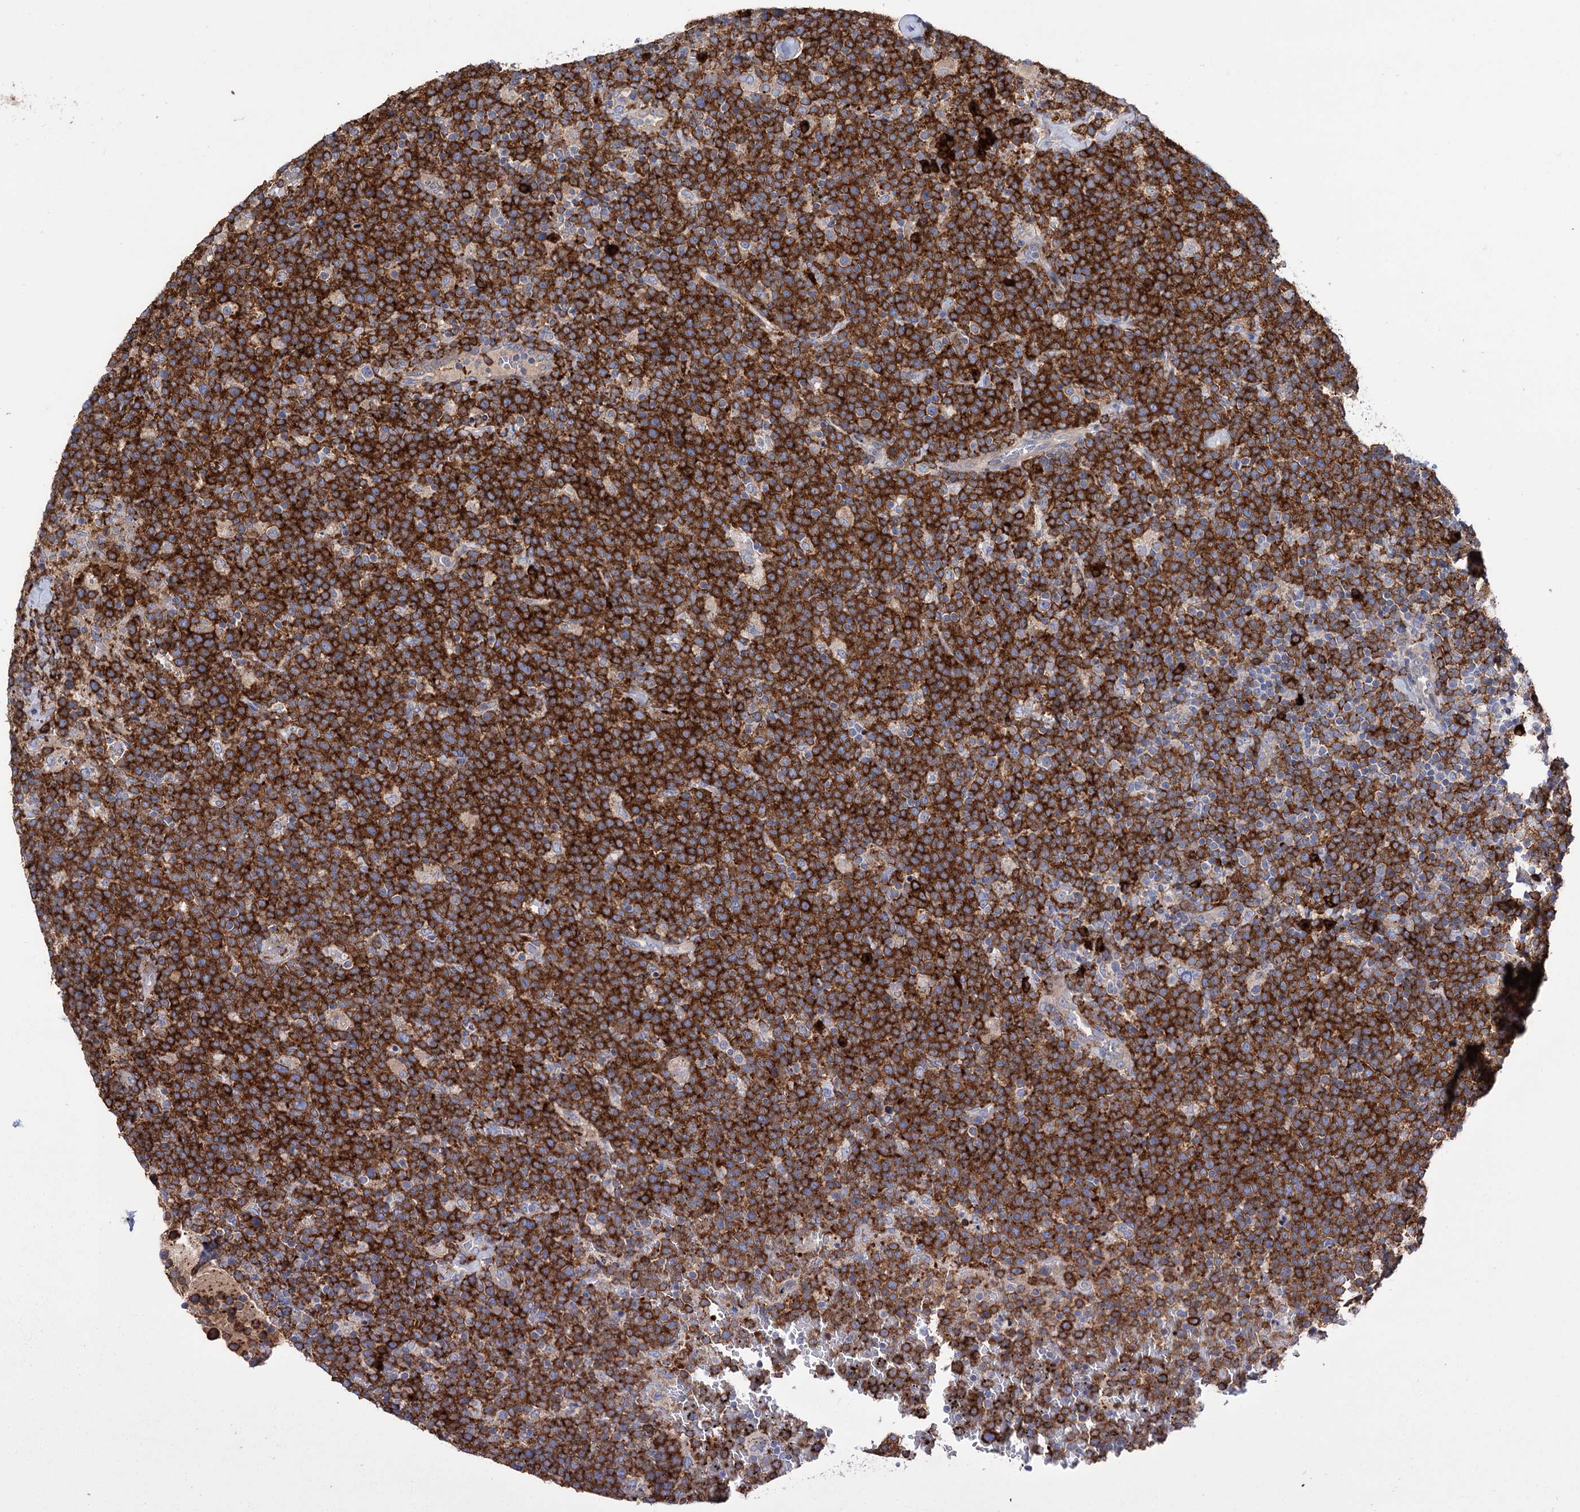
{"staining": {"intensity": "strong", "quantity": ">75%", "location": "cytoplasmic/membranous"}, "tissue": "lymphoma", "cell_type": "Tumor cells", "image_type": "cancer", "snomed": [{"axis": "morphology", "description": "Malignant lymphoma, non-Hodgkin's type, High grade"}, {"axis": "topography", "description": "Lymph node"}], "caption": "Tumor cells show high levels of strong cytoplasmic/membranous staining in about >75% of cells in lymphoma.", "gene": "BBS4", "patient": {"sex": "male", "age": 61}}